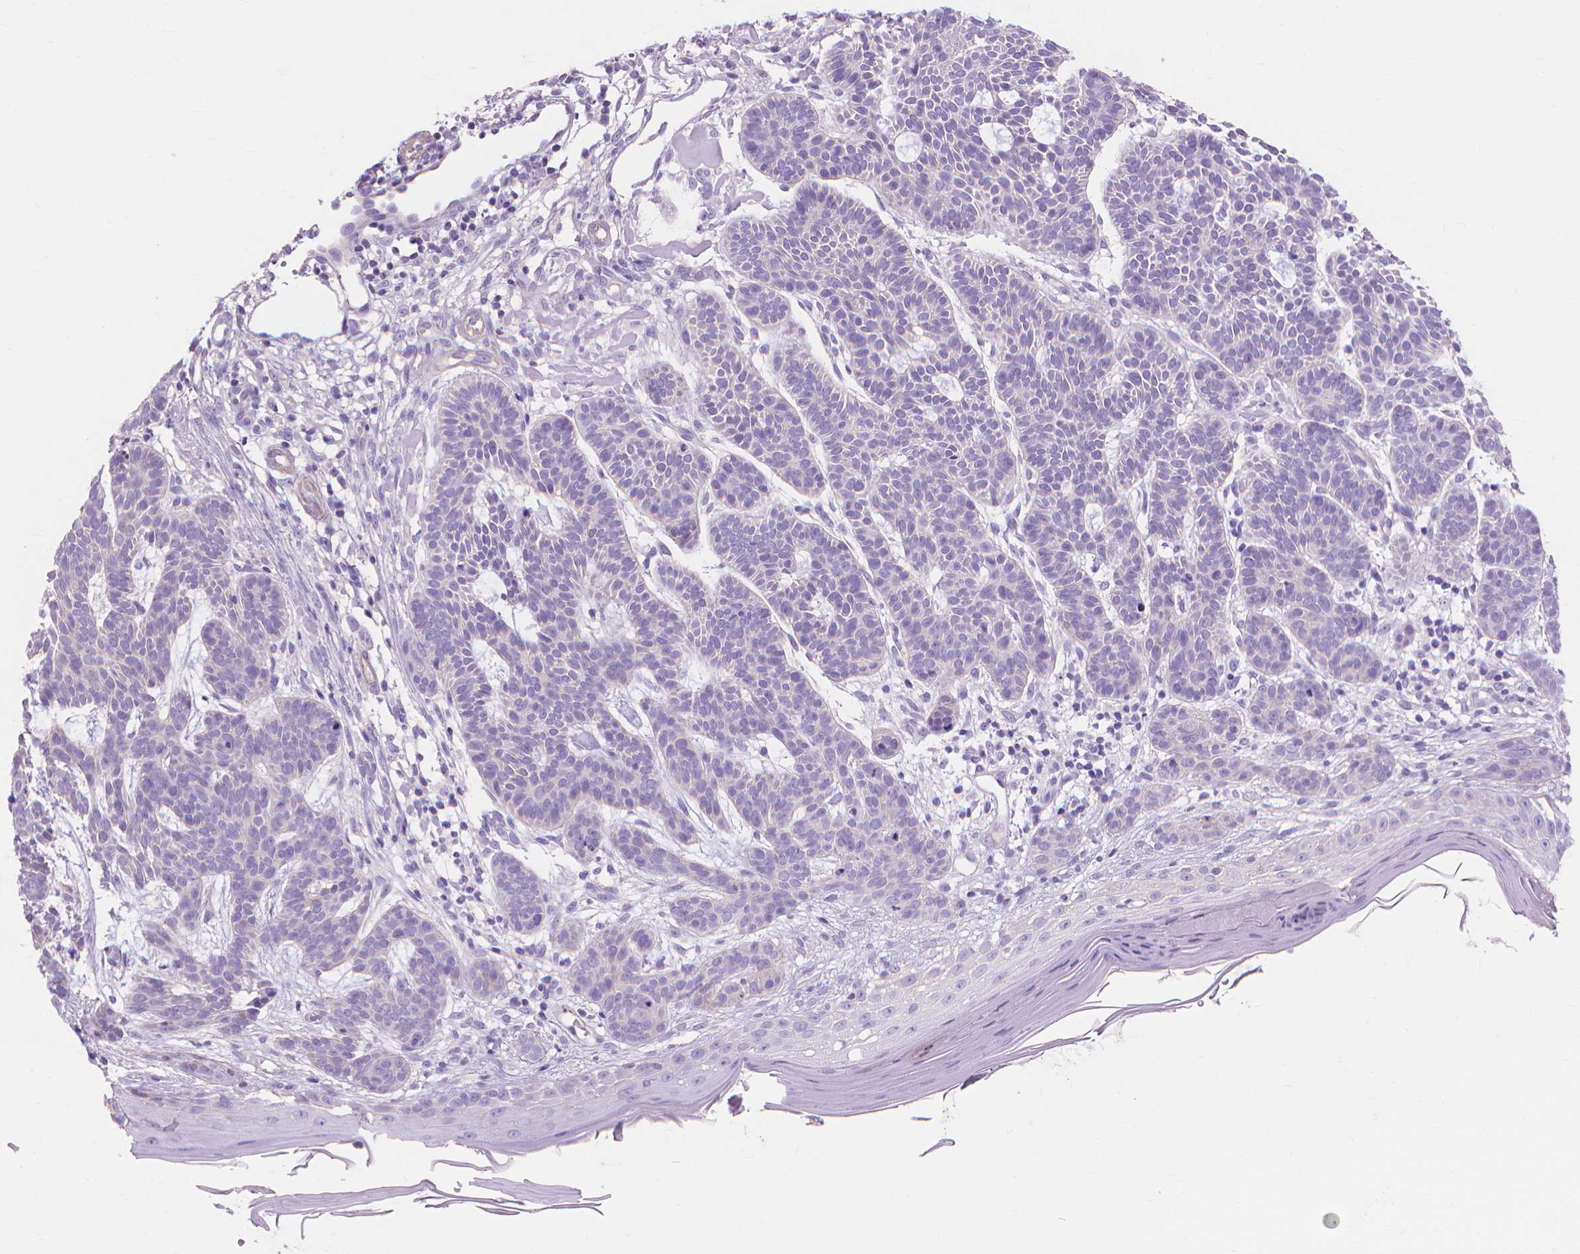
{"staining": {"intensity": "negative", "quantity": "none", "location": "none"}, "tissue": "skin cancer", "cell_type": "Tumor cells", "image_type": "cancer", "snomed": [{"axis": "morphology", "description": "Basal cell carcinoma"}, {"axis": "topography", "description": "Skin"}], "caption": "Human skin basal cell carcinoma stained for a protein using immunohistochemistry (IHC) demonstrates no expression in tumor cells.", "gene": "MBLAC1", "patient": {"sex": "male", "age": 85}}